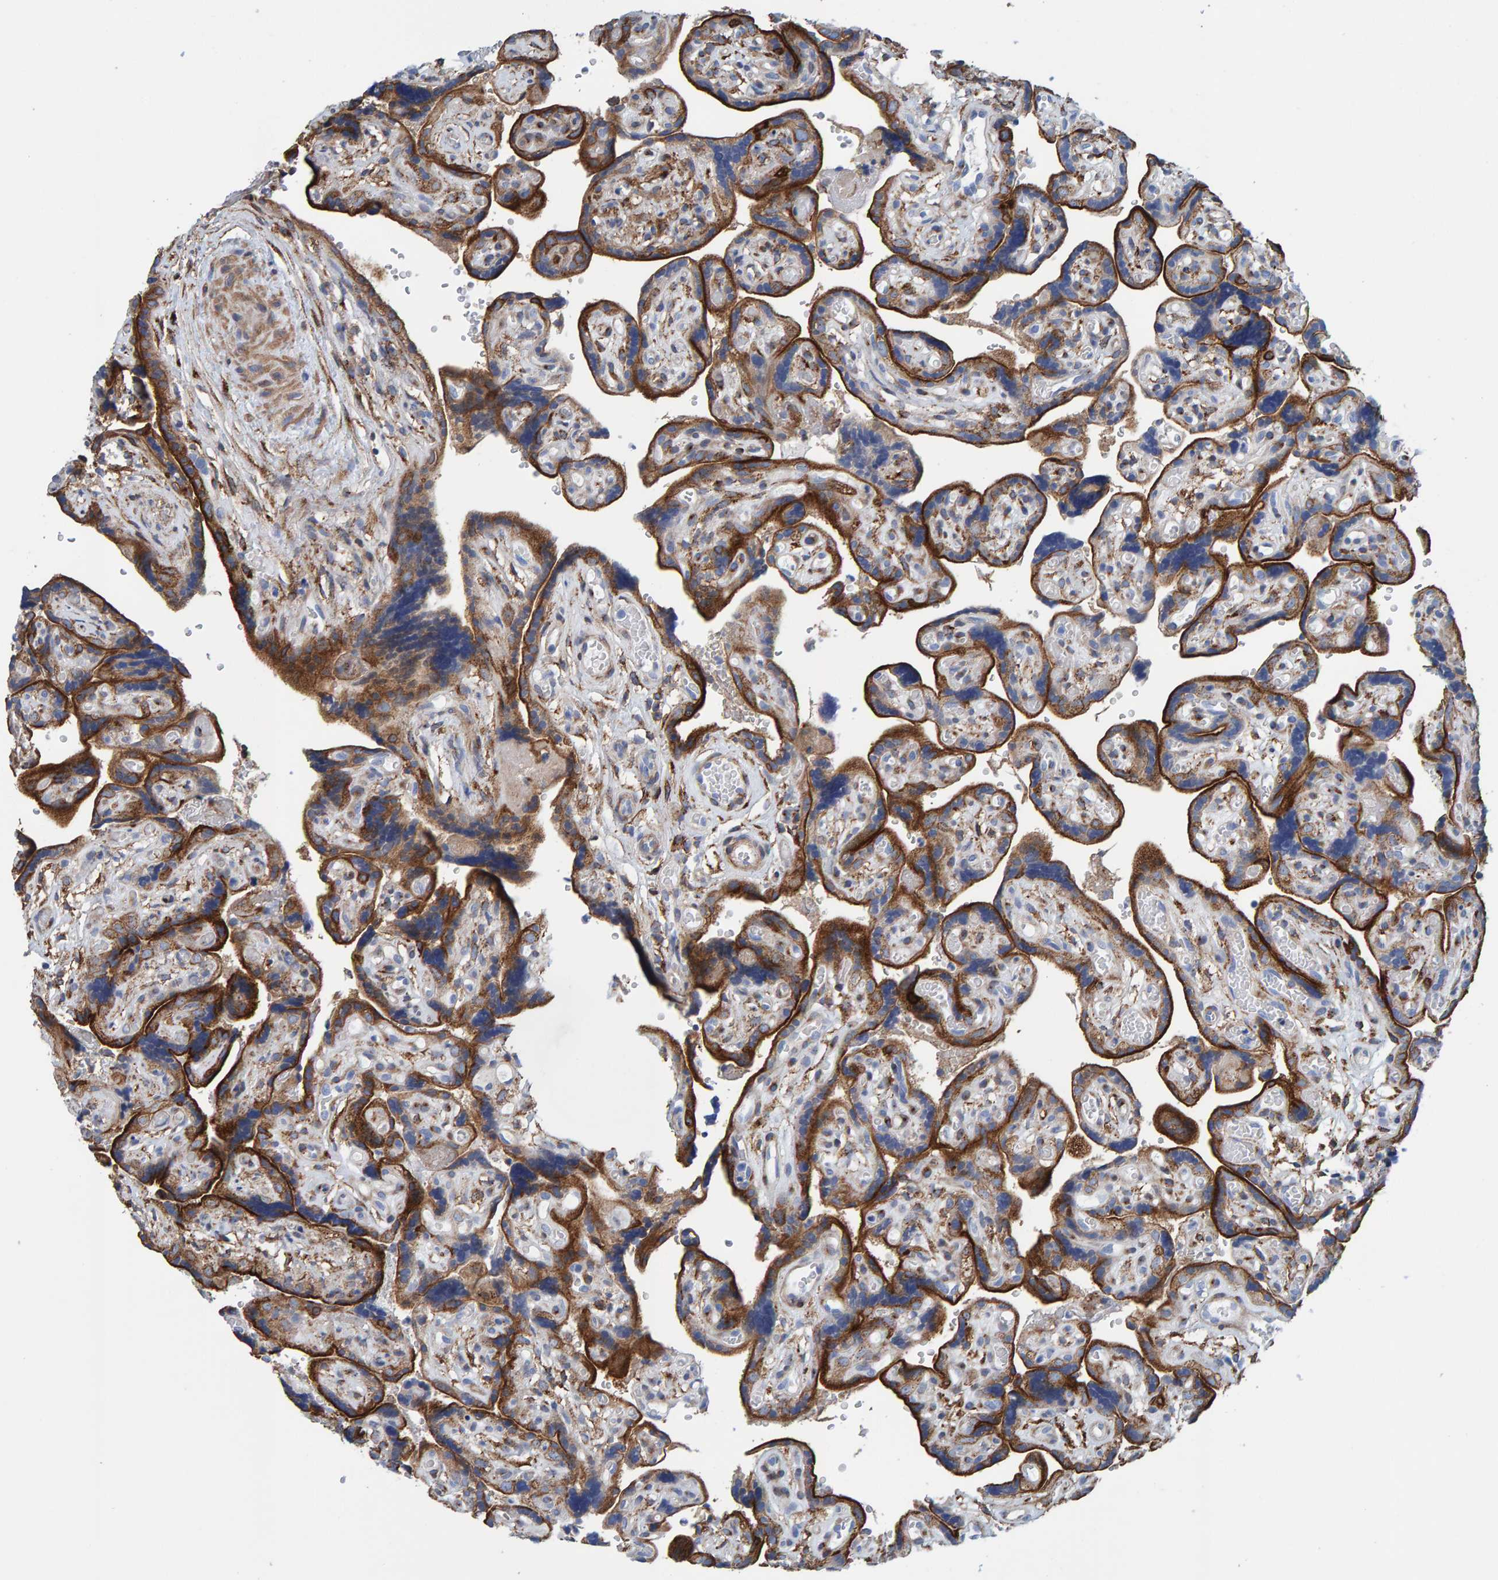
{"staining": {"intensity": "moderate", "quantity": ">75%", "location": "cytoplasmic/membranous"}, "tissue": "placenta", "cell_type": "Decidual cells", "image_type": "normal", "snomed": [{"axis": "morphology", "description": "Normal tissue, NOS"}, {"axis": "topography", "description": "Placenta"}], "caption": "Unremarkable placenta was stained to show a protein in brown. There is medium levels of moderate cytoplasmic/membranous expression in approximately >75% of decidual cells. Using DAB (brown) and hematoxylin (blue) stains, captured at high magnification using brightfield microscopy.", "gene": "LRP1", "patient": {"sex": "female", "age": 30}}